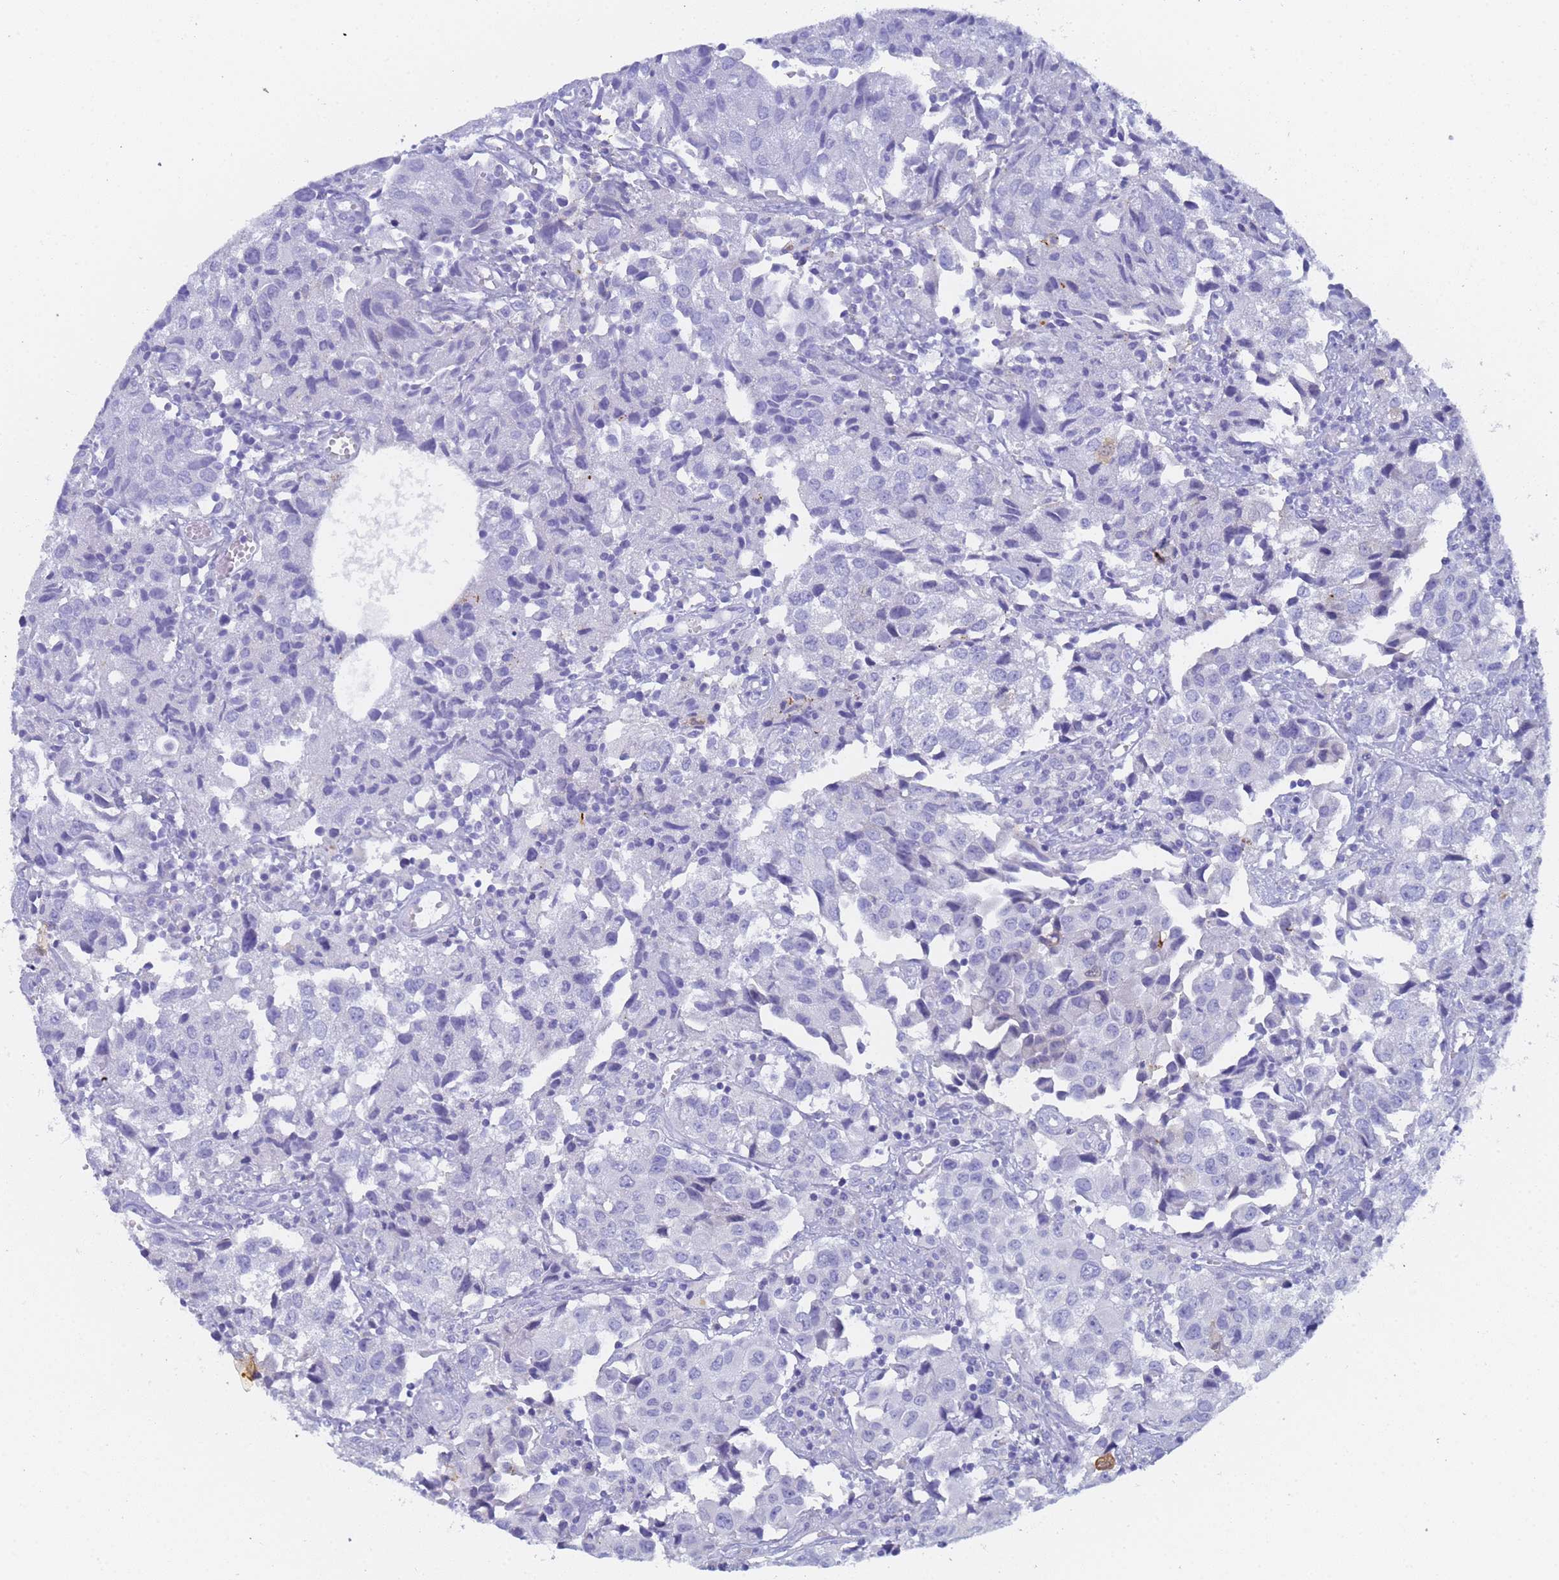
{"staining": {"intensity": "negative", "quantity": "none", "location": "none"}, "tissue": "urothelial cancer", "cell_type": "Tumor cells", "image_type": "cancer", "snomed": [{"axis": "morphology", "description": "Urothelial carcinoma, High grade"}, {"axis": "topography", "description": "Urinary bladder"}], "caption": "IHC histopathology image of neoplastic tissue: high-grade urothelial carcinoma stained with DAB shows no significant protein positivity in tumor cells. Nuclei are stained in blue.", "gene": "STATH", "patient": {"sex": "female", "age": 75}}